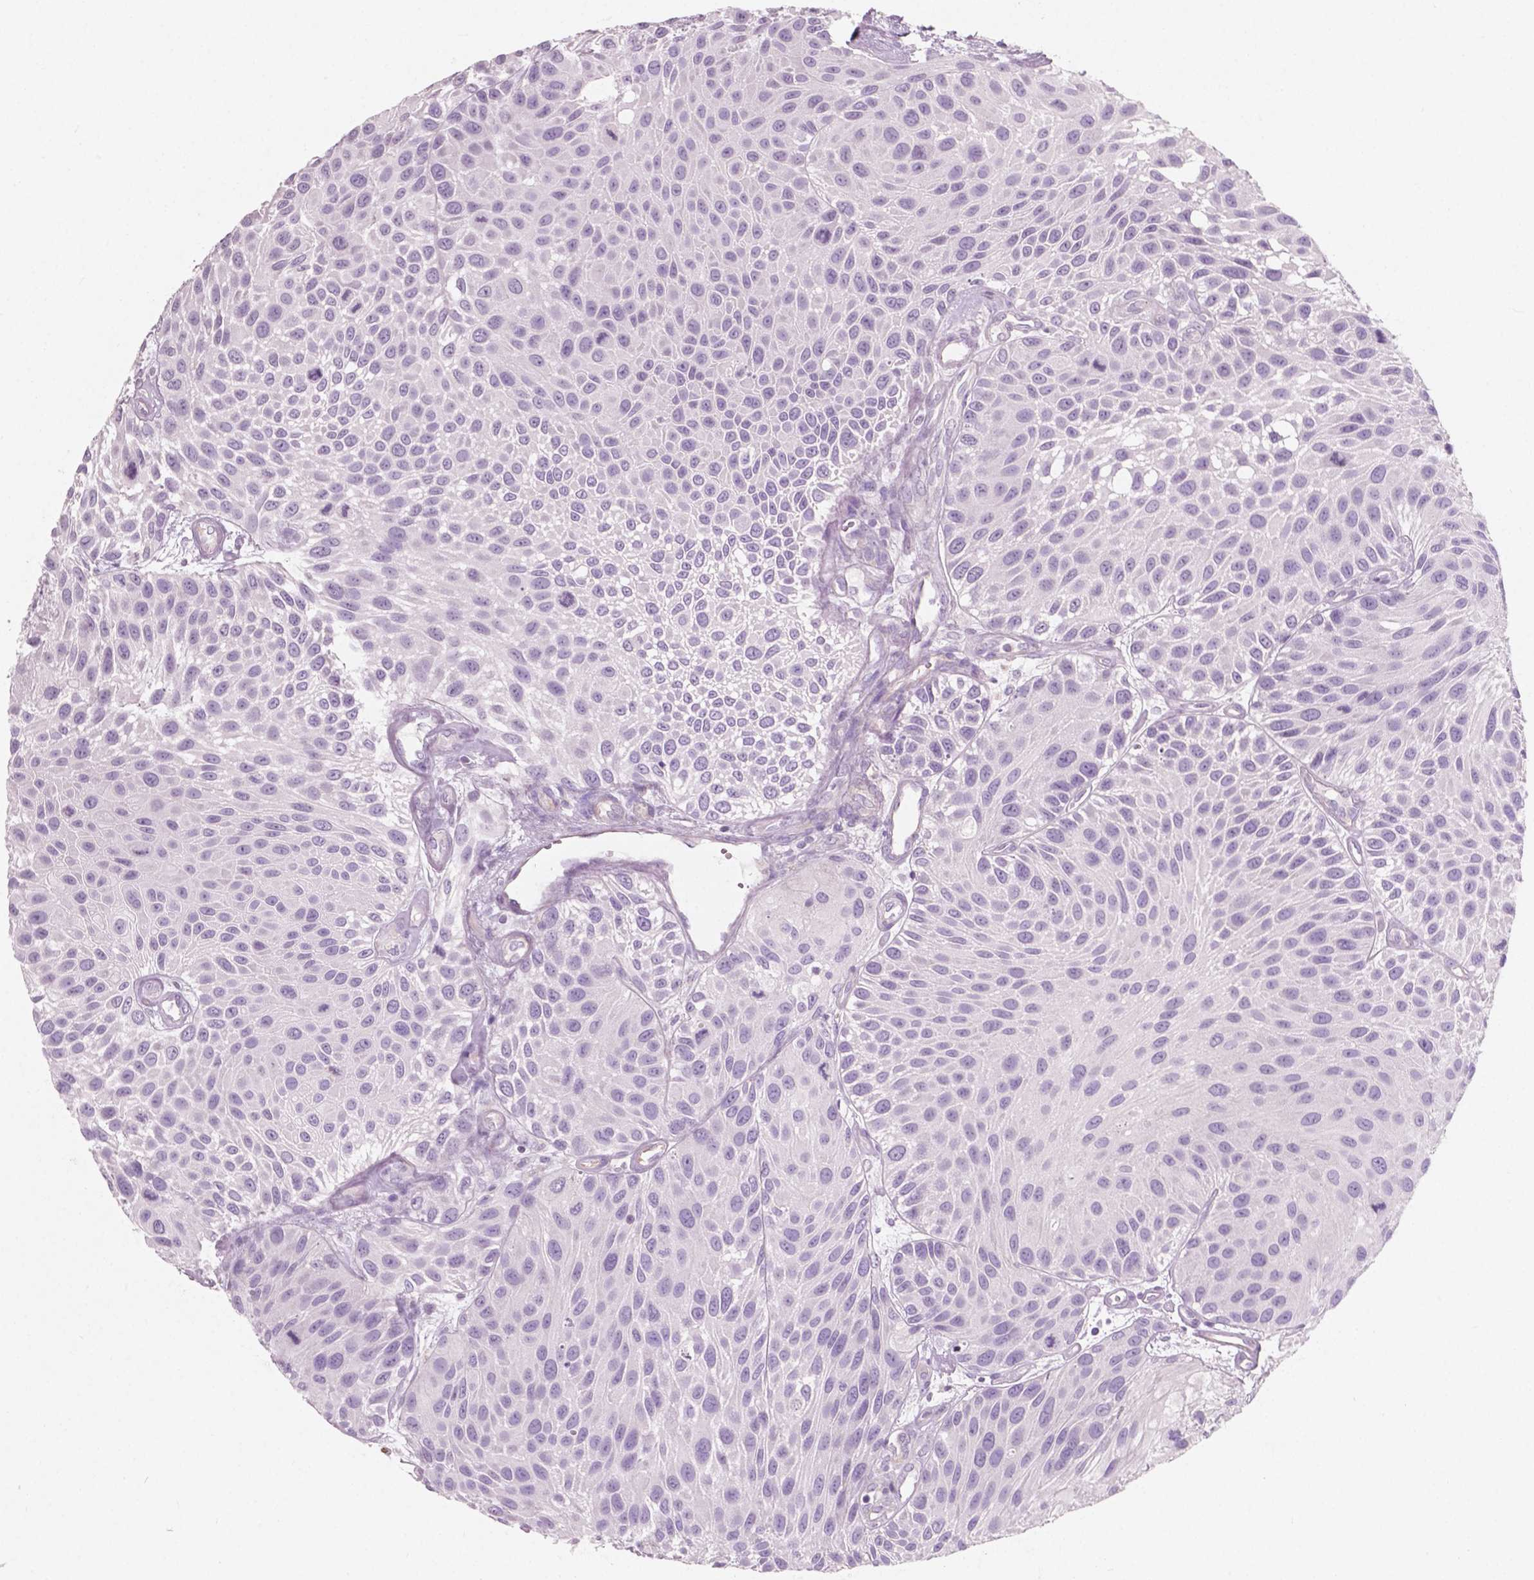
{"staining": {"intensity": "negative", "quantity": "none", "location": "none"}, "tissue": "urothelial cancer", "cell_type": "Tumor cells", "image_type": "cancer", "snomed": [{"axis": "morphology", "description": "Urothelial carcinoma, Low grade"}, {"axis": "topography", "description": "Urinary bladder"}], "caption": "An IHC histopathology image of urothelial carcinoma (low-grade) is shown. There is no staining in tumor cells of urothelial carcinoma (low-grade).", "gene": "AWAT1", "patient": {"sex": "female", "age": 87}}